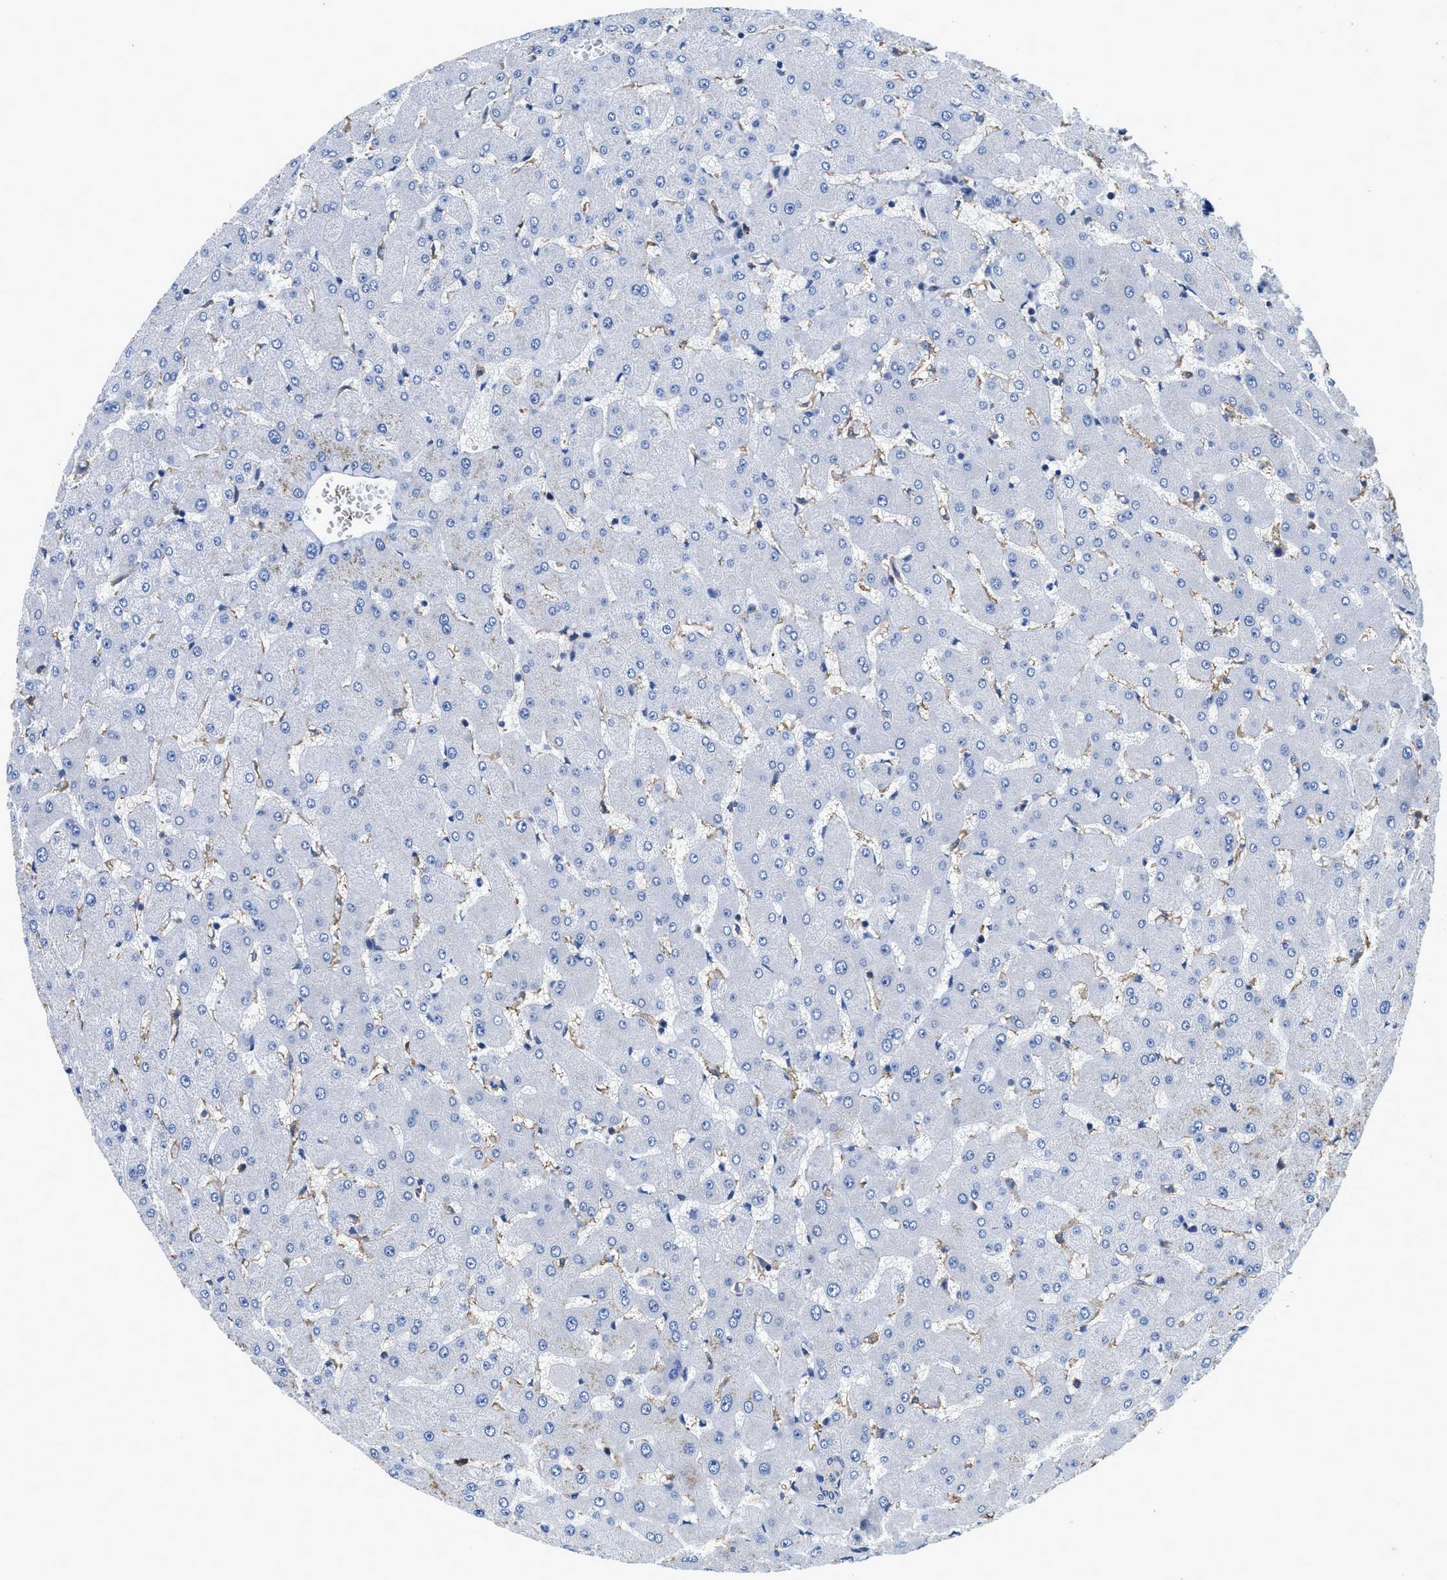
{"staining": {"intensity": "moderate", "quantity": "<25%", "location": "nuclear"}, "tissue": "liver", "cell_type": "Hepatocytes", "image_type": "normal", "snomed": [{"axis": "morphology", "description": "Normal tissue, NOS"}, {"axis": "topography", "description": "Liver"}], "caption": "A brown stain labels moderate nuclear positivity of a protein in hepatocytes of unremarkable human liver. (Brightfield microscopy of DAB IHC at high magnification).", "gene": "HNRNPF", "patient": {"sex": "female", "age": 63}}